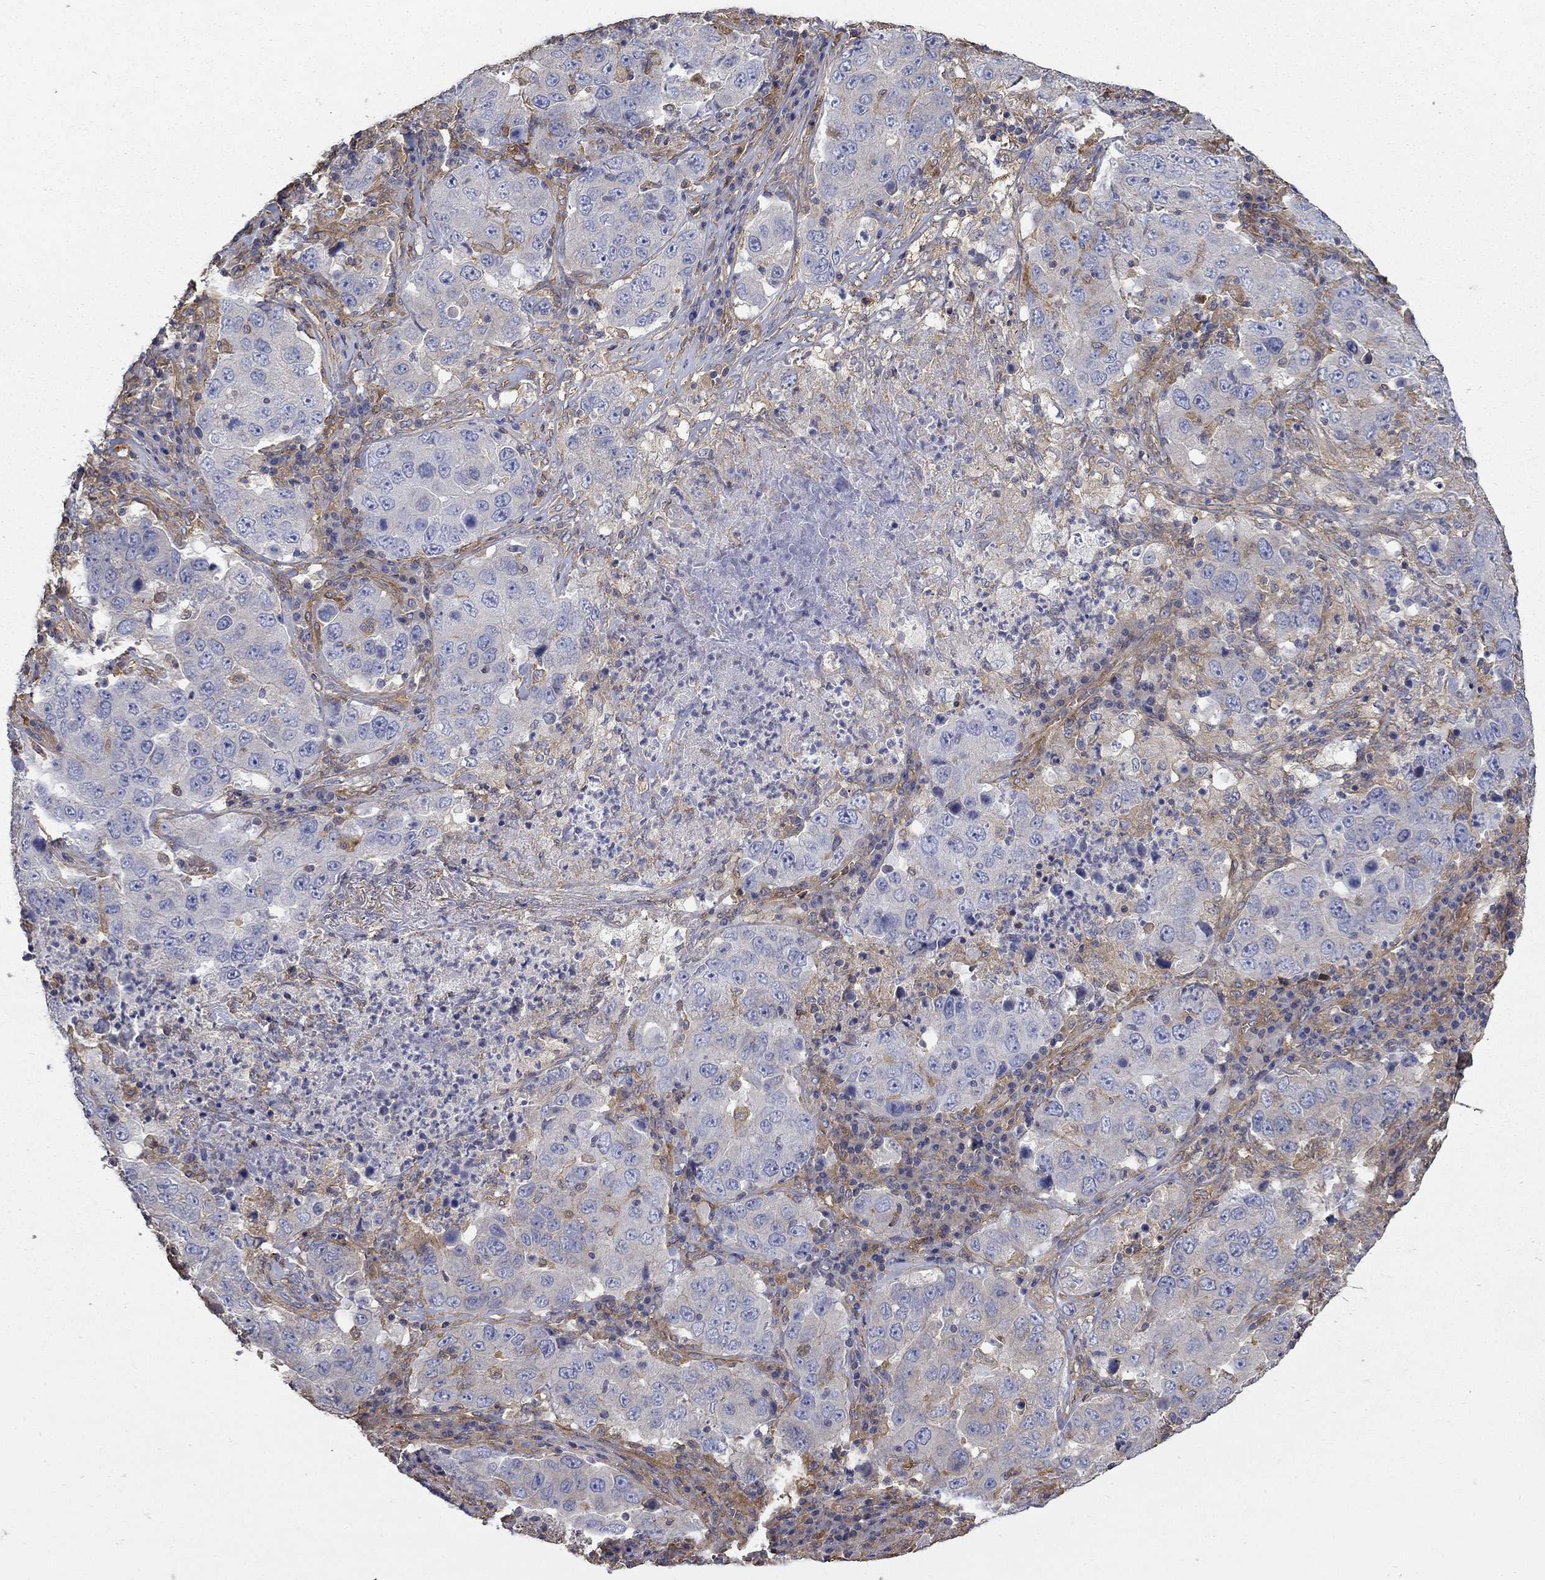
{"staining": {"intensity": "weak", "quantity": "<25%", "location": "cytoplasmic/membranous"}, "tissue": "lung cancer", "cell_type": "Tumor cells", "image_type": "cancer", "snomed": [{"axis": "morphology", "description": "Adenocarcinoma, NOS"}, {"axis": "topography", "description": "Lung"}], "caption": "This is a photomicrograph of IHC staining of lung cancer, which shows no expression in tumor cells.", "gene": "DPYSL2", "patient": {"sex": "male", "age": 73}}